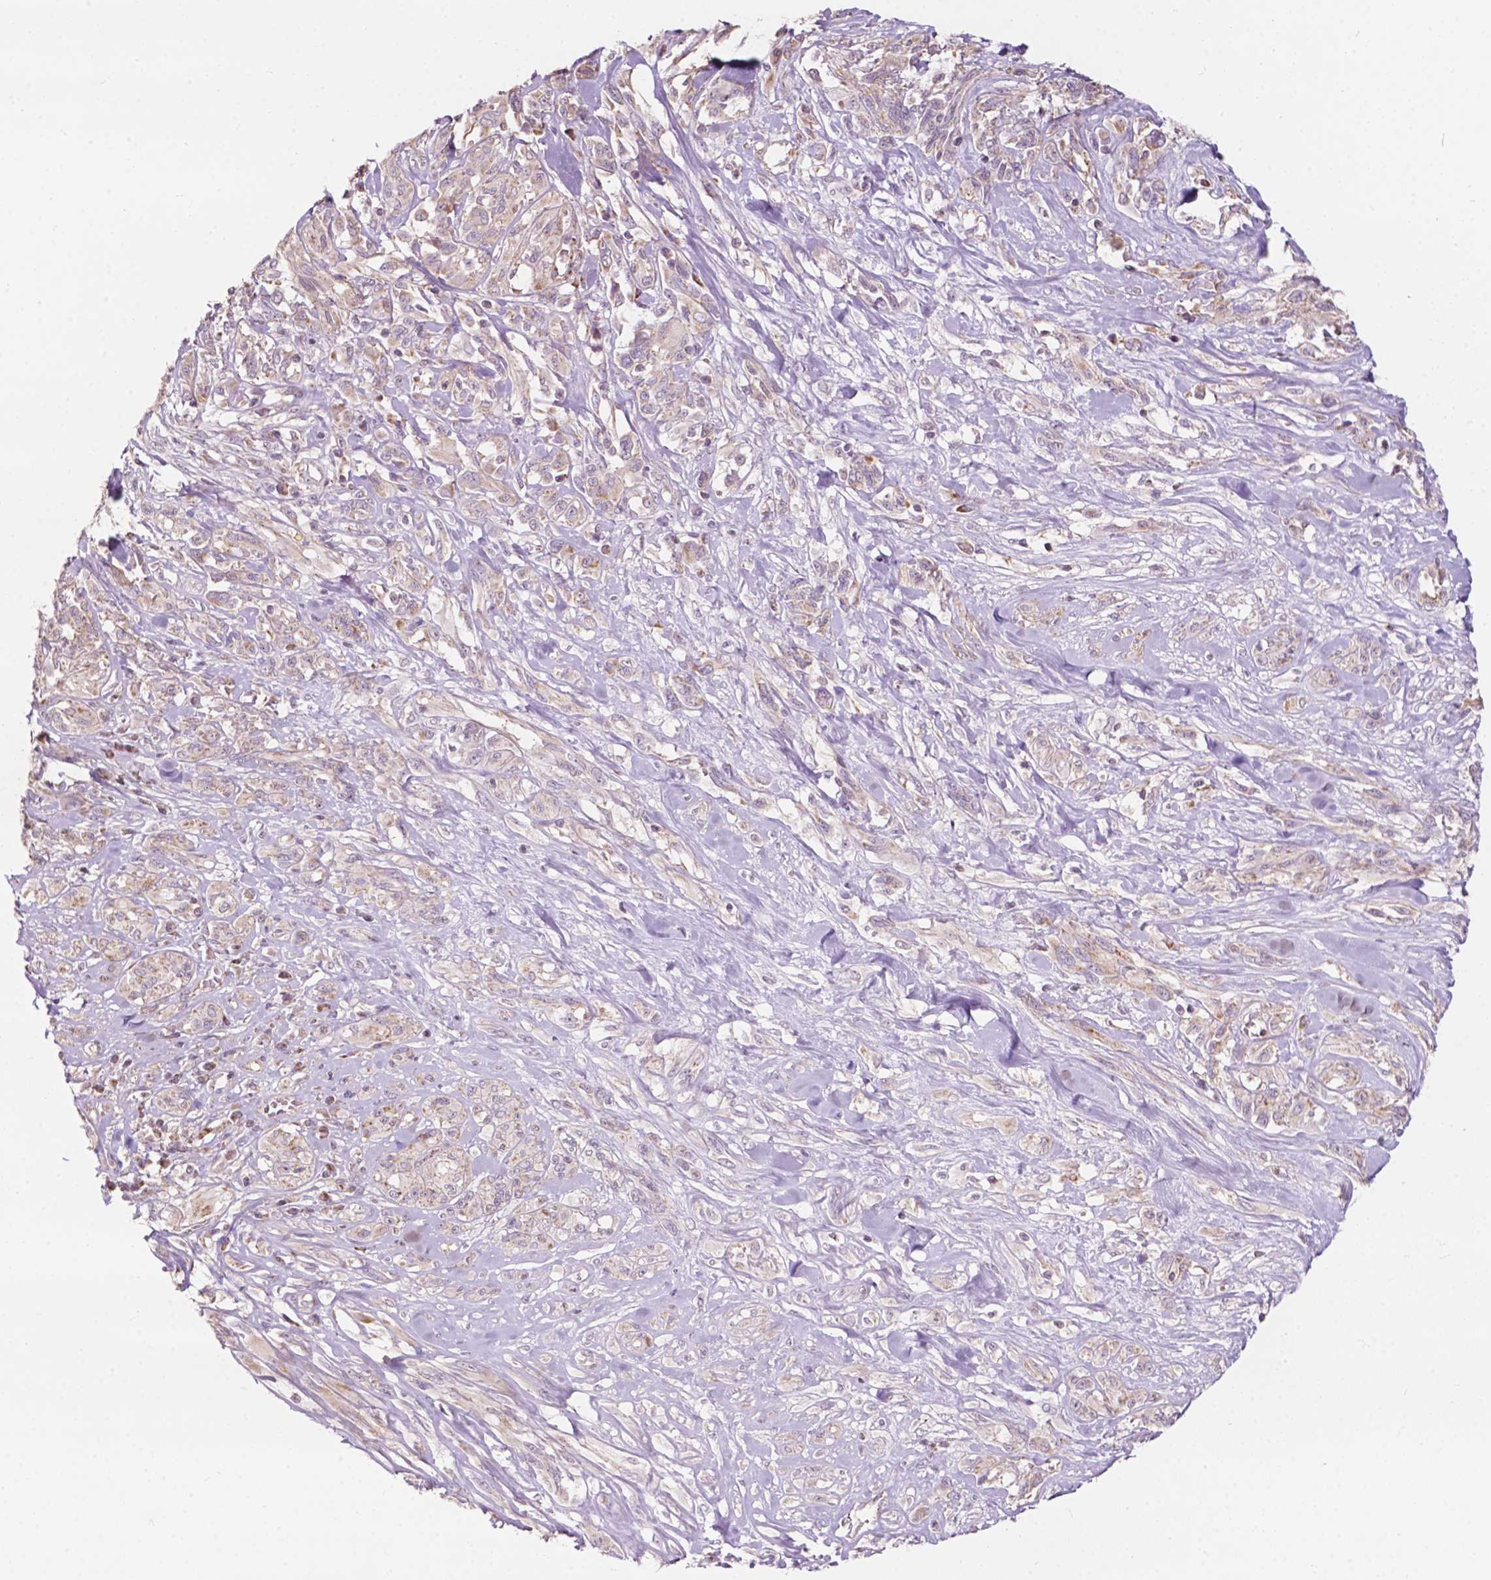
{"staining": {"intensity": "weak", "quantity": ">75%", "location": "cytoplasmic/membranous"}, "tissue": "melanoma", "cell_type": "Tumor cells", "image_type": "cancer", "snomed": [{"axis": "morphology", "description": "Malignant melanoma, NOS"}, {"axis": "topography", "description": "Skin"}], "caption": "The histopathology image displays staining of malignant melanoma, revealing weak cytoplasmic/membranous protein staining (brown color) within tumor cells. (DAB (3,3'-diaminobenzidine) IHC, brown staining for protein, blue staining for nuclei).", "gene": "NDUFA10", "patient": {"sex": "female", "age": 91}}